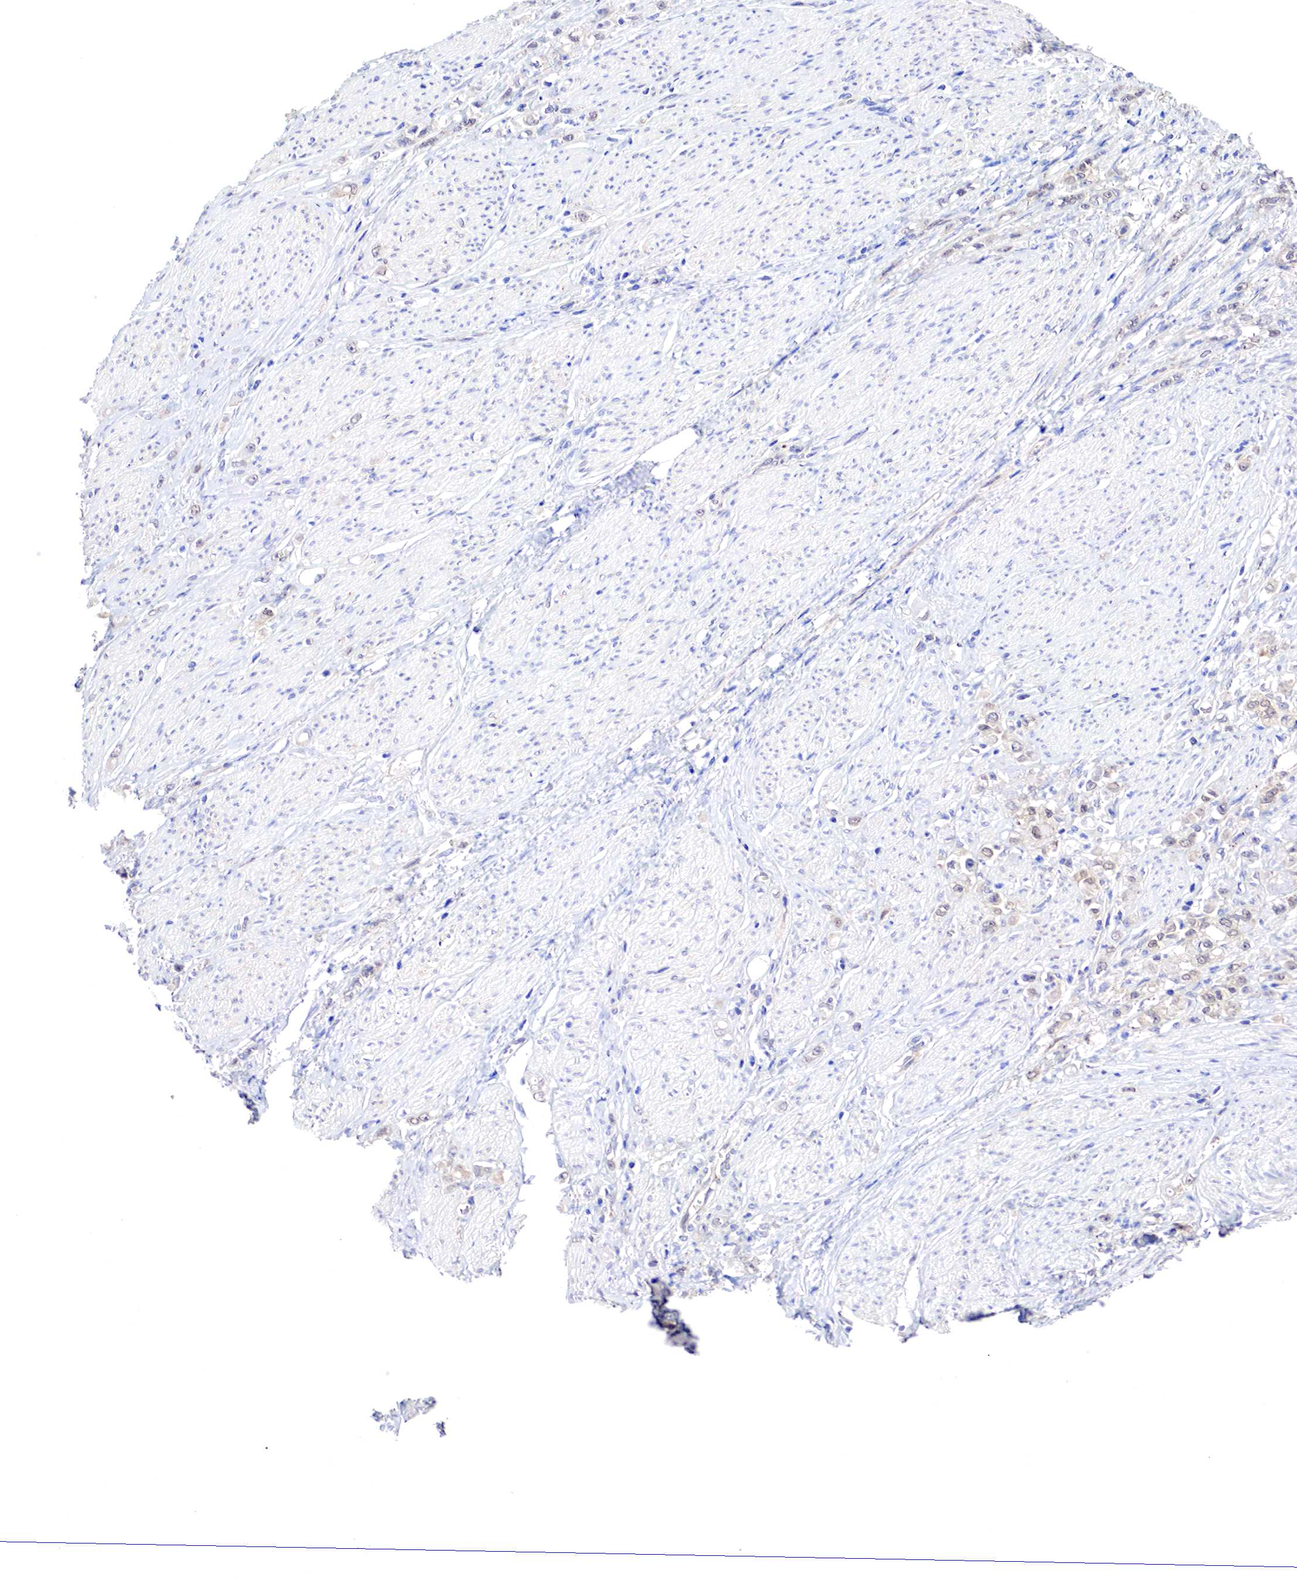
{"staining": {"intensity": "weak", "quantity": "25%-75%", "location": "cytoplasmic/membranous,nuclear"}, "tissue": "stomach cancer", "cell_type": "Tumor cells", "image_type": "cancer", "snomed": [{"axis": "morphology", "description": "Adenocarcinoma, NOS"}, {"axis": "topography", "description": "Stomach"}], "caption": "Immunohistochemistry photomicrograph of stomach cancer (adenocarcinoma) stained for a protein (brown), which shows low levels of weak cytoplasmic/membranous and nuclear staining in about 25%-75% of tumor cells.", "gene": "PABIR2", "patient": {"sex": "male", "age": 72}}